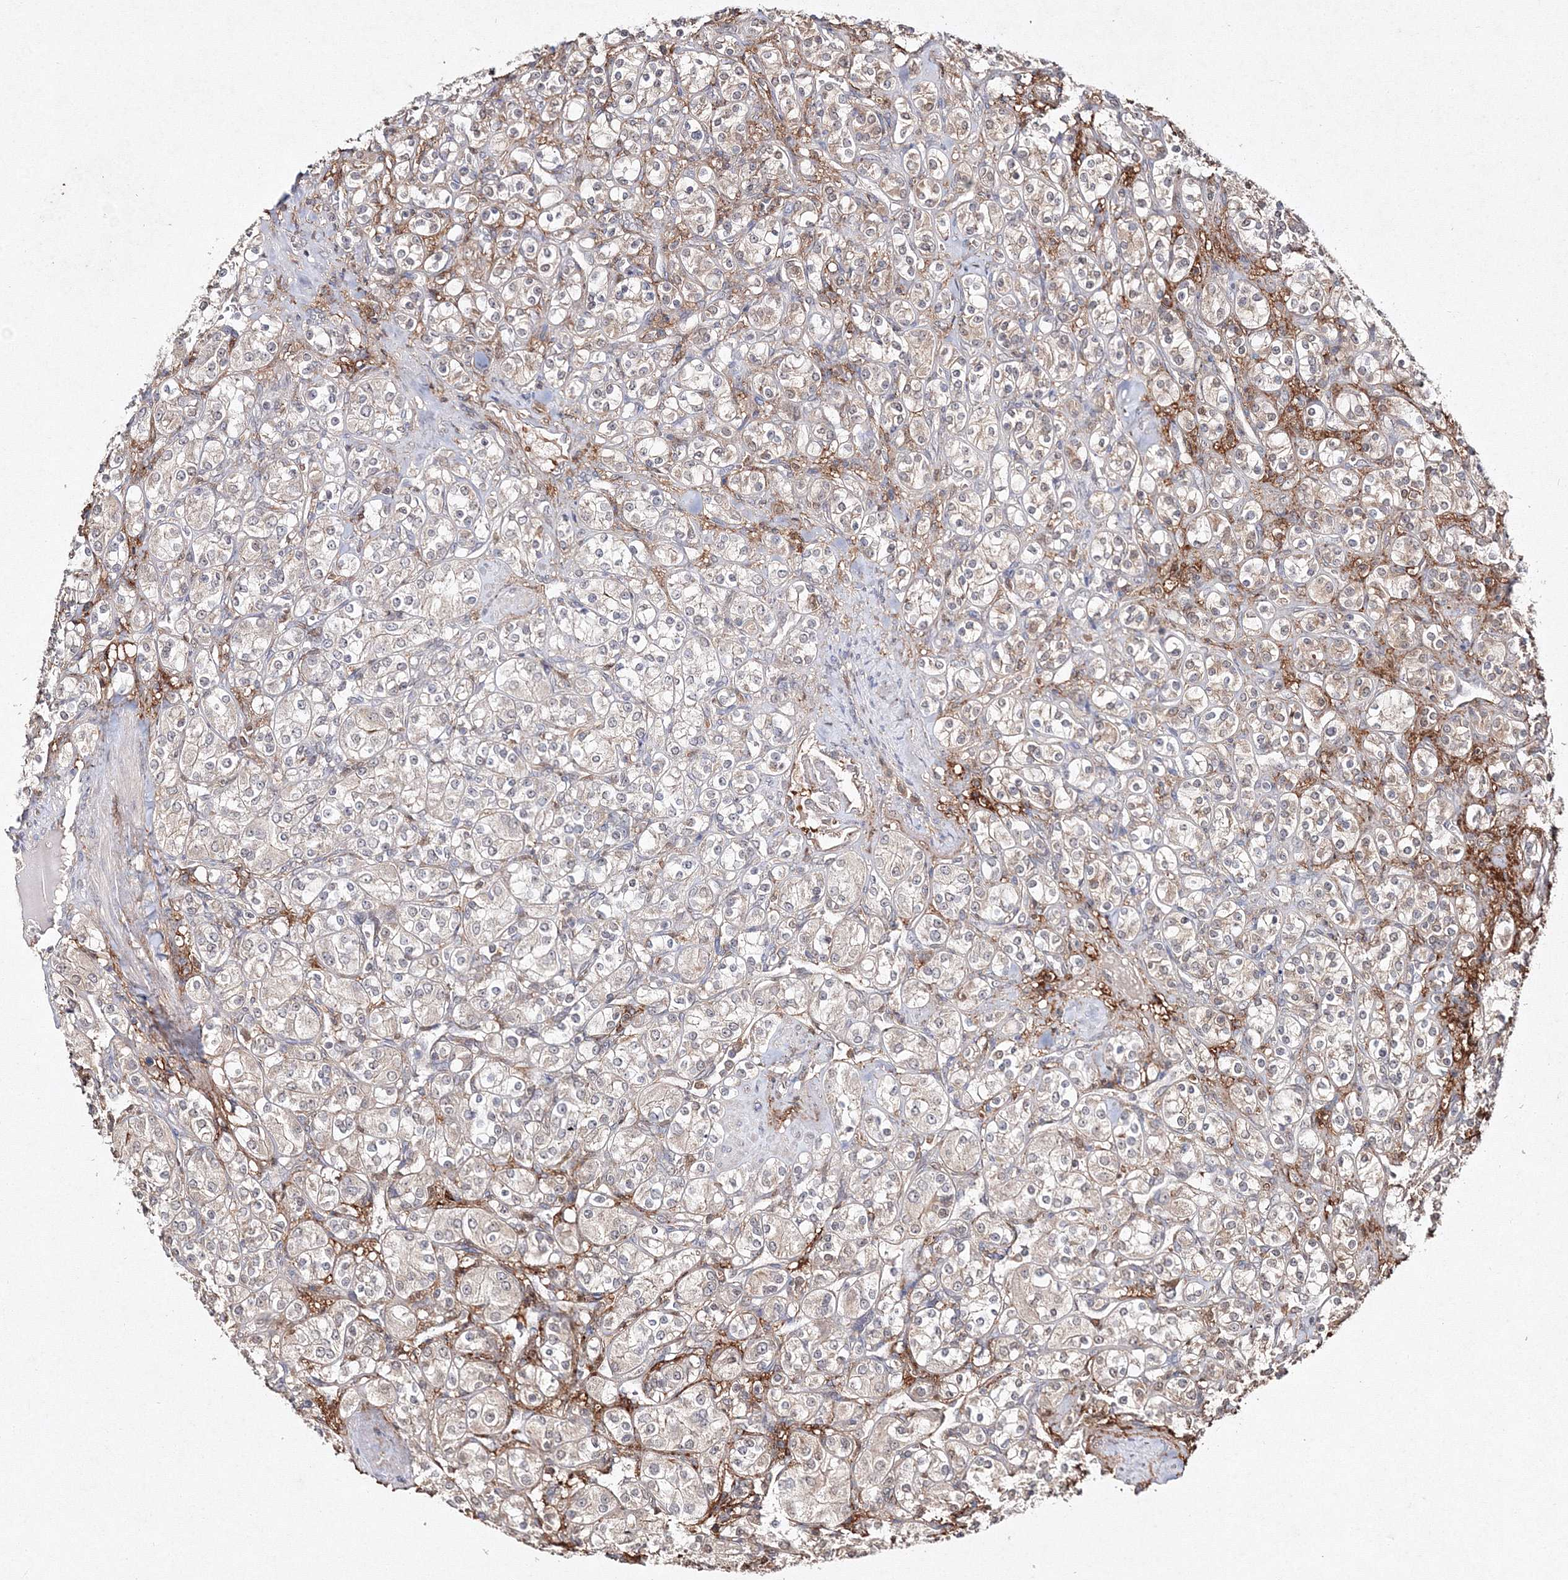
{"staining": {"intensity": "weak", "quantity": "<25%", "location": "cytoplasmic/membranous"}, "tissue": "renal cancer", "cell_type": "Tumor cells", "image_type": "cancer", "snomed": [{"axis": "morphology", "description": "Adenocarcinoma, NOS"}, {"axis": "topography", "description": "Kidney"}], "caption": "Tumor cells are negative for protein expression in human adenocarcinoma (renal).", "gene": "S100A11", "patient": {"sex": "male", "age": 77}}